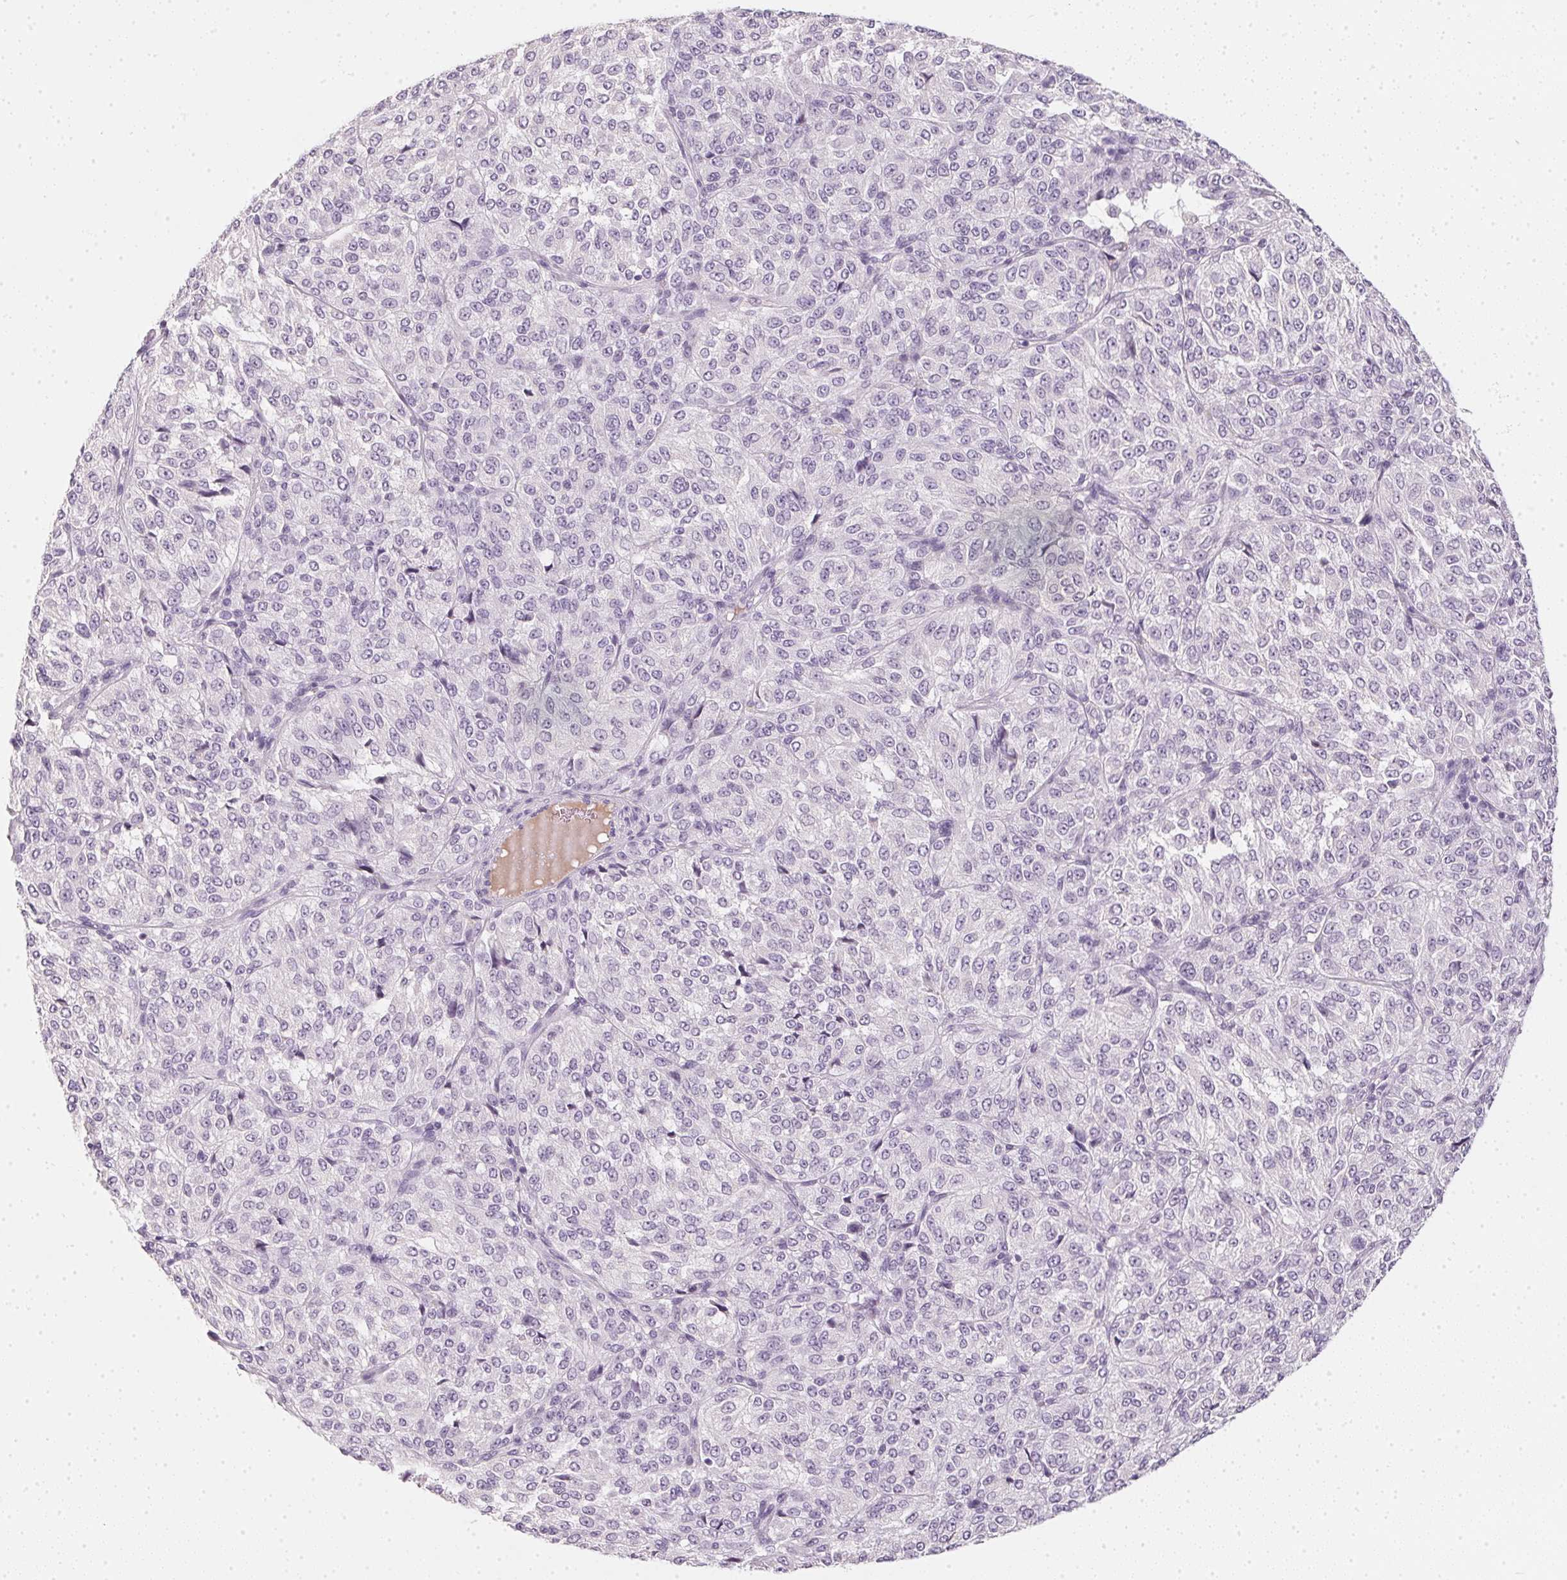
{"staining": {"intensity": "negative", "quantity": "none", "location": "none"}, "tissue": "melanoma", "cell_type": "Tumor cells", "image_type": "cancer", "snomed": [{"axis": "morphology", "description": "Malignant melanoma, Metastatic site"}, {"axis": "topography", "description": "Brain"}], "caption": "There is no significant positivity in tumor cells of malignant melanoma (metastatic site). (Brightfield microscopy of DAB (3,3'-diaminobenzidine) IHC at high magnification).", "gene": "TMEM72", "patient": {"sex": "female", "age": 56}}